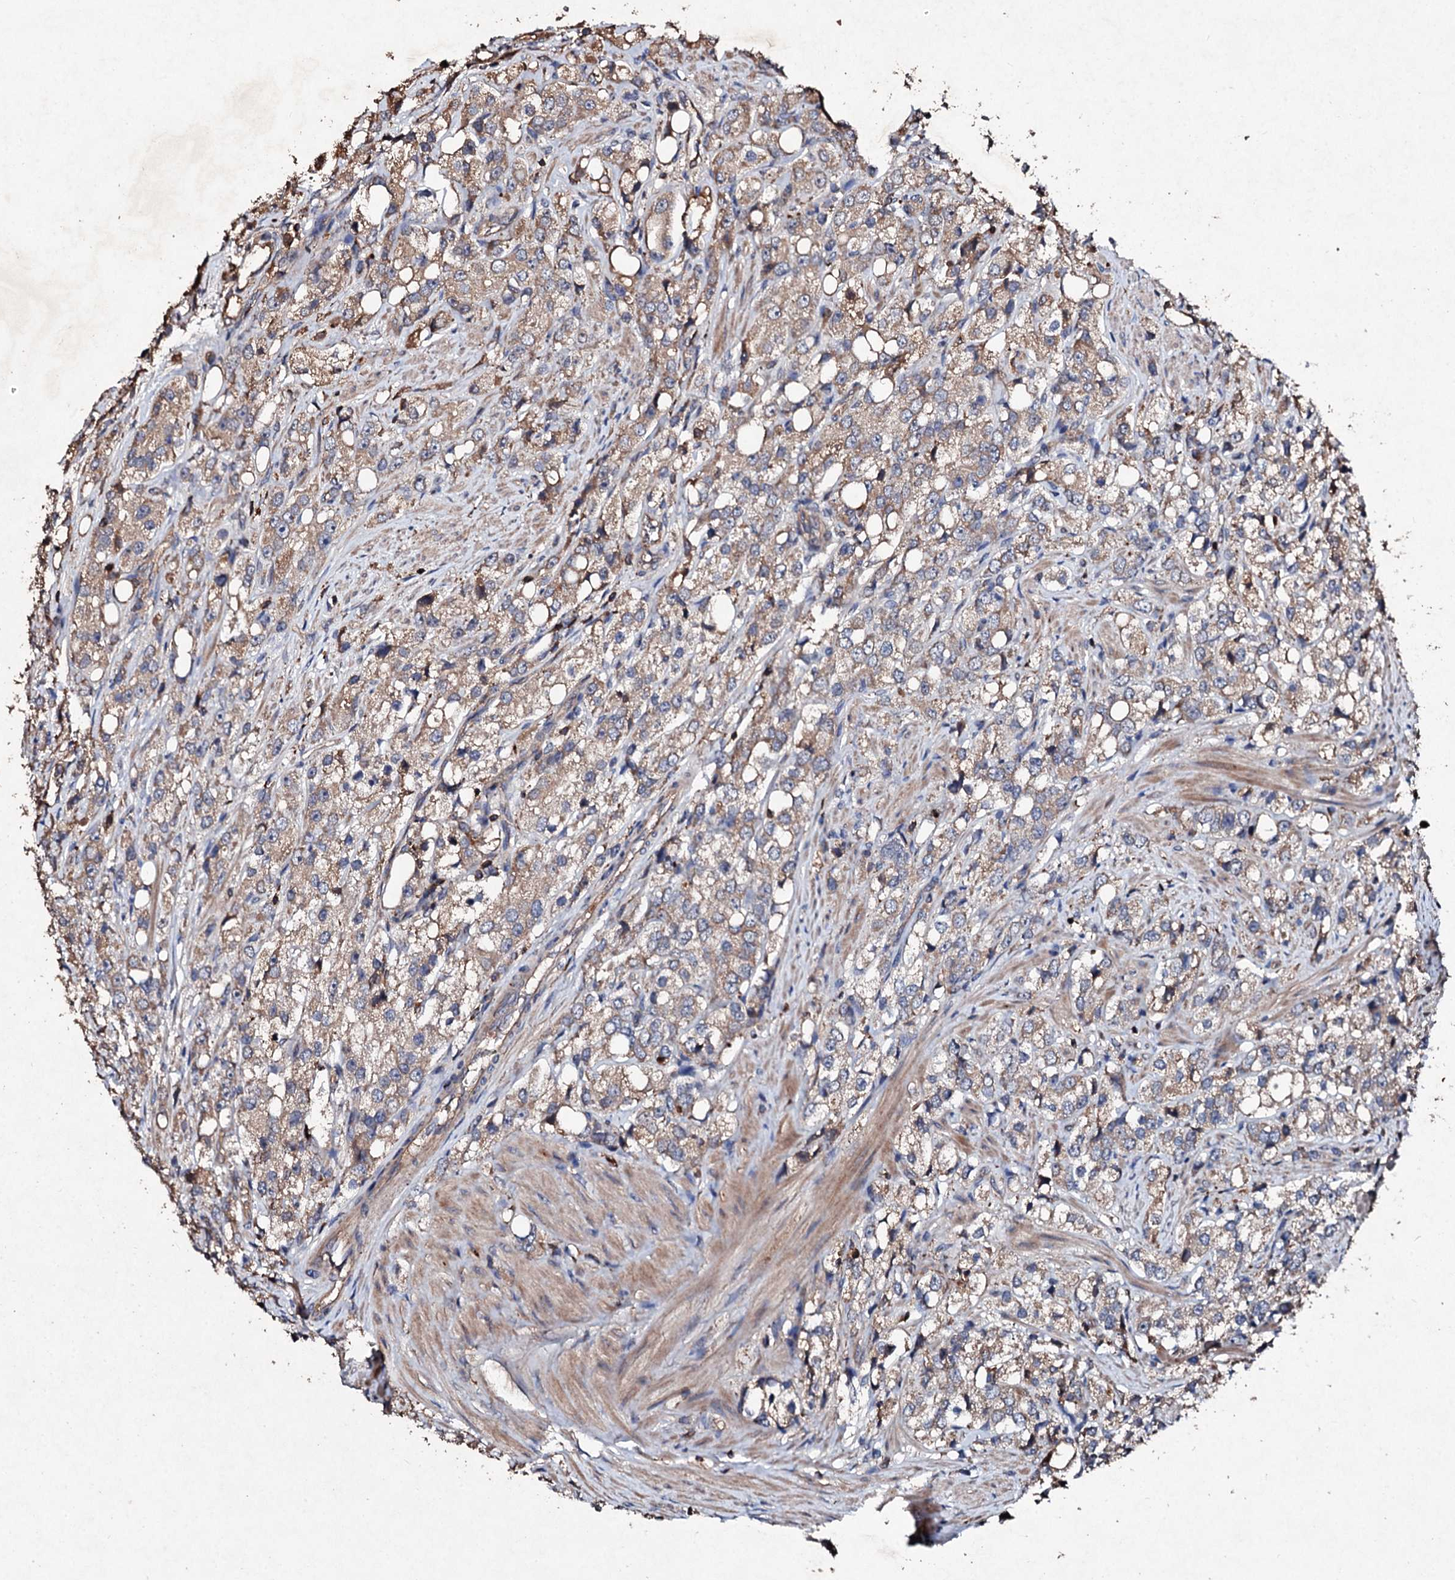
{"staining": {"intensity": "moderate", "quantity": "25%-75%", "location": "cytoplasmic/membranous"}, "tissue": "prostate cancer", "cell_type": "Tumor cells", "image_type": "cancer", "snomed": [{"axis": "morphology", "description": "Adenocarcinoma, NOS"}, {"axis": "topography", "description": "Prostate"}], "caption": "Protein expression analysis of prostate cancer exhibits moderate cytoplasmic/membranous positivity in approximately 25%-75% of tumor cells. (Stains: DAB (3,3'-diaminobenzidine) in brown, nuclei in blue, Microscopy: brightfield microscopy at high magnification).", "gene": "KERA", "patient": {"sex": "male", "age": 79}}